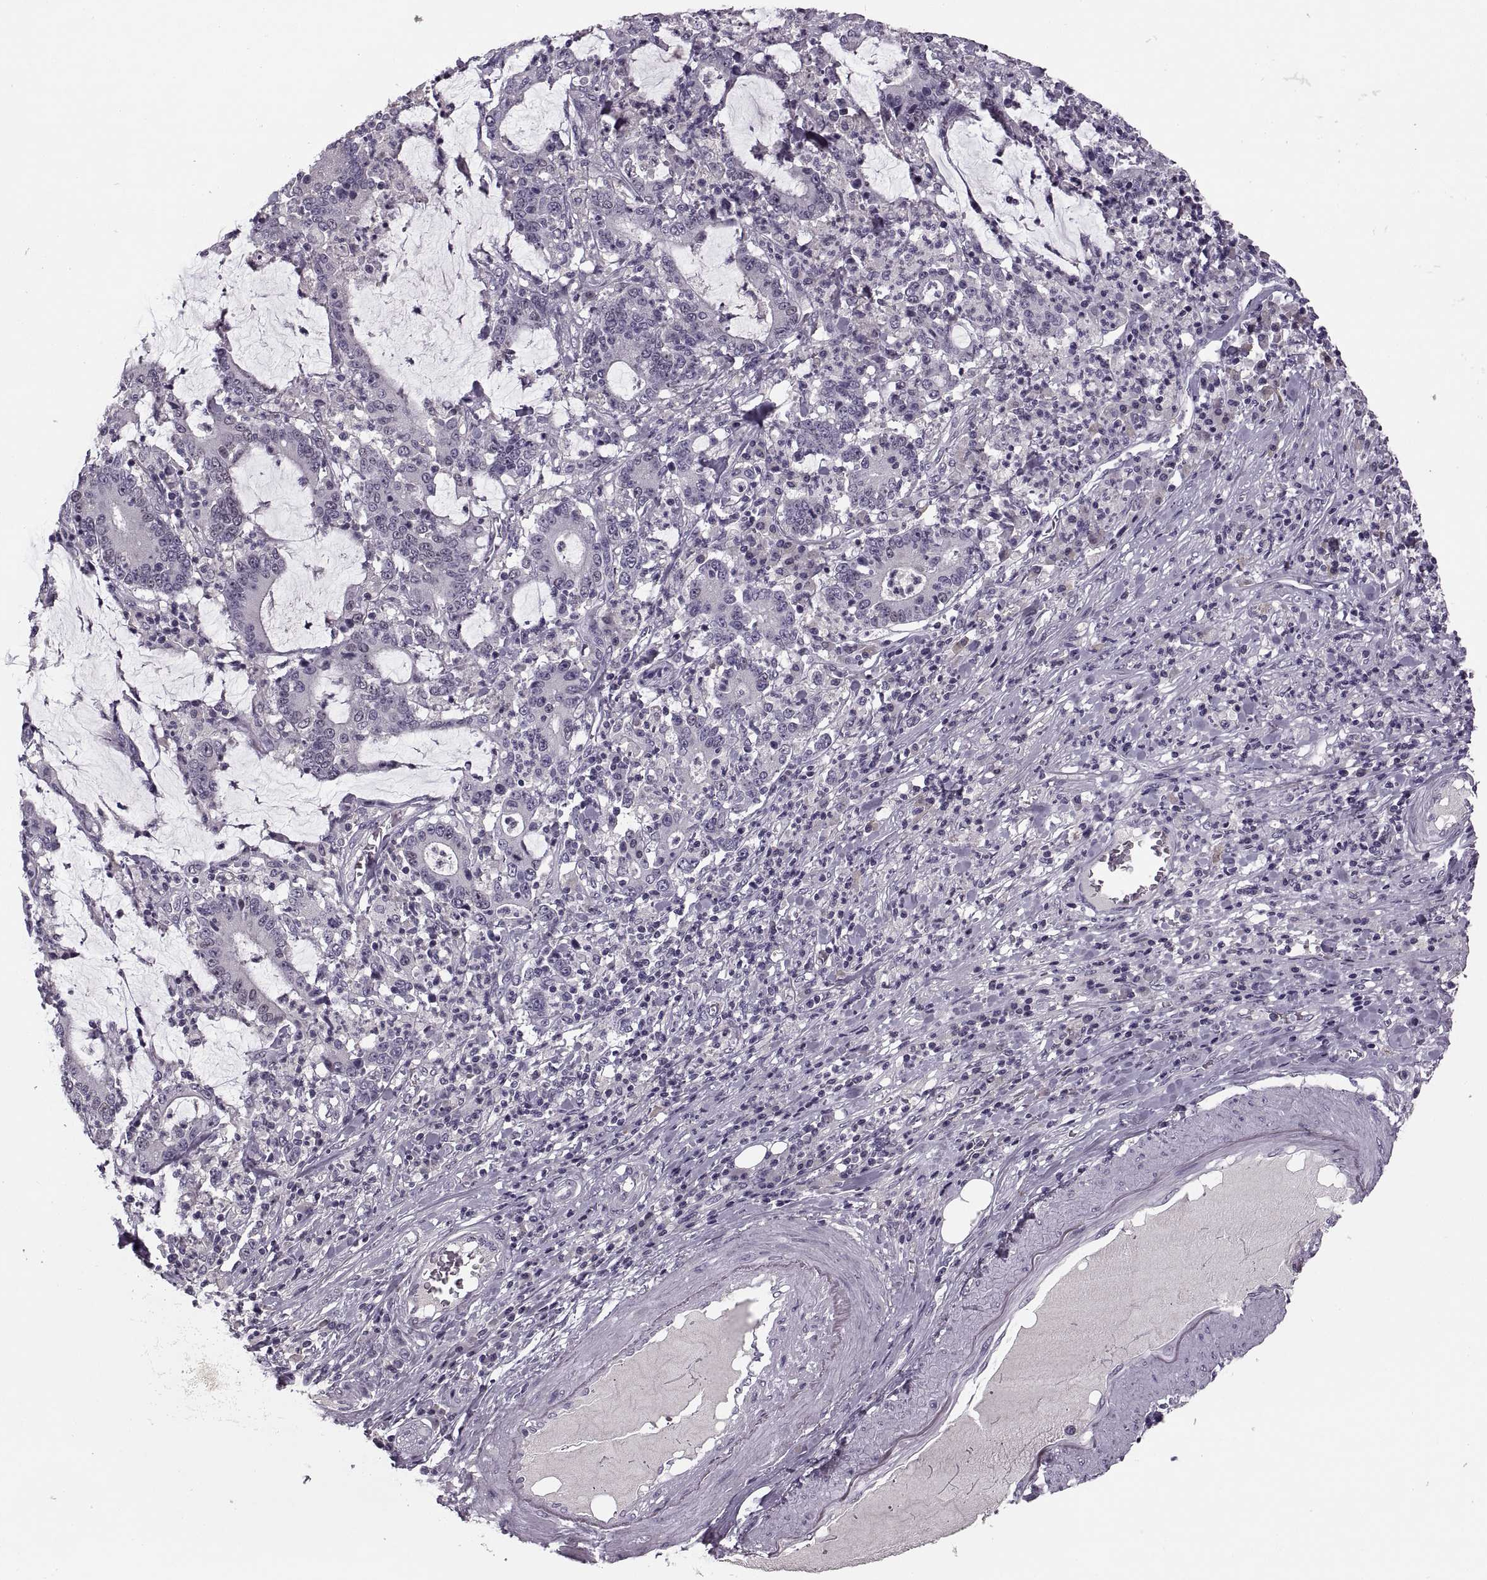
{"staining": {"intensity": "negative", "quantity": "none", "location": "none"}, "tissue": "stomach cancer", "cell_type": "Tumor cells", "image_type": "cancer", "snomed": [{"axis": "morphology", "description": "Adenocarcinoma, NOS"}, {"axis": "topography", "description": "Stomach, upper"}], "caption": "This is an immunohistochemistry (IHC) photomicrograph of human stomach cancer (adenocarcinoma). There is no expression in tumor cells.", "gene": "CACNA1F", "patient": {"sex": "male", "age": 68}}